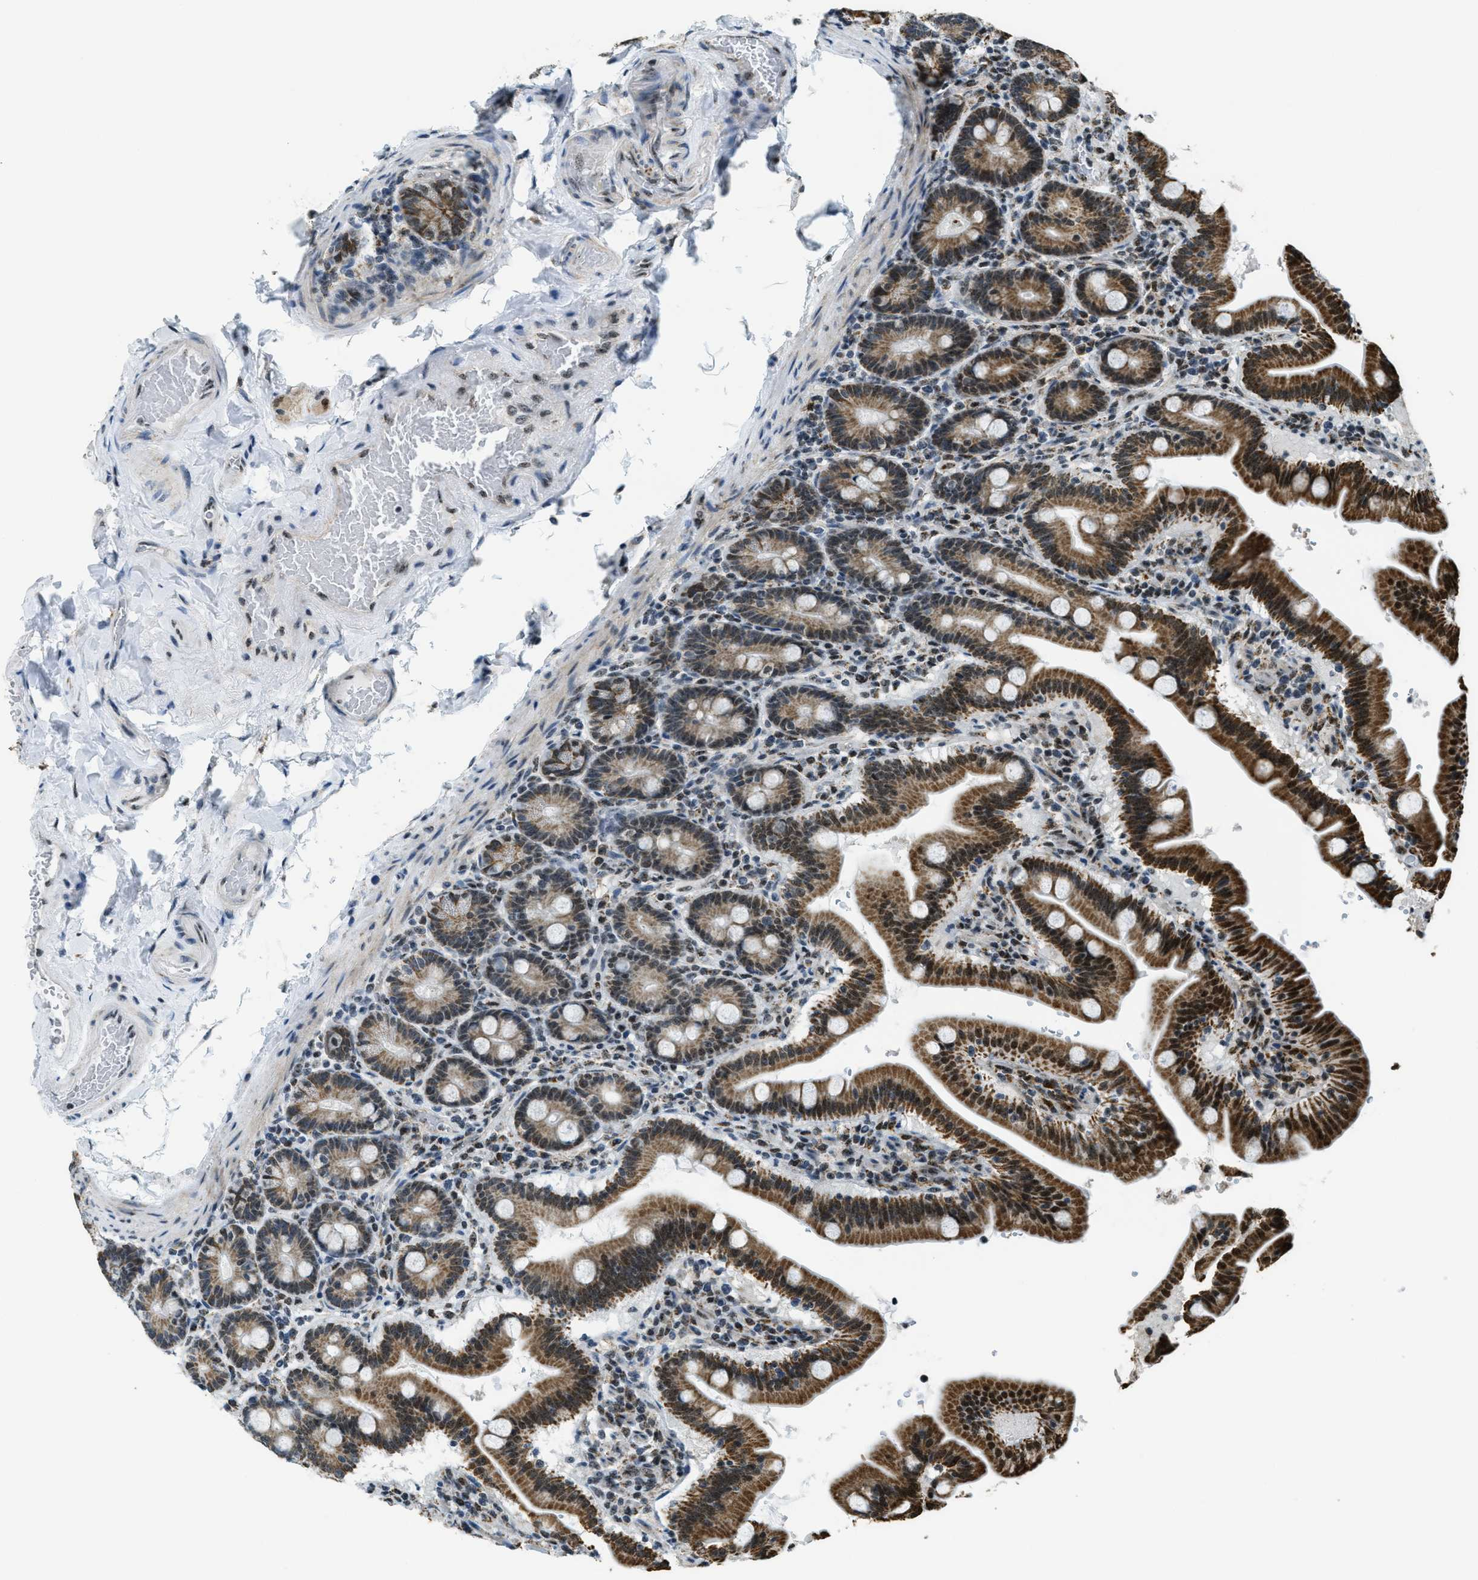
{"staining": {"intensity": "strong", "quantity": ">75%", "location": "cytoplasmic/membranous,nuclear"}, "tissue": "duodenum", "cell_type": "Glandular cells", "image_type": "normal", "snomed": [{"axis": "morphology", "description": "Normal tissue, NOS"}, {"axis": "topography", "description": "Duodenum"}], "caption": "This is a histology image of immunohistochemistry staining of unremarkable duodenum, which shows strong staining in the cytoplasmic/membranous,nuclear of glandular cells.", "gene": "SP100", "patient": {"sex": "male", "age": 54}}